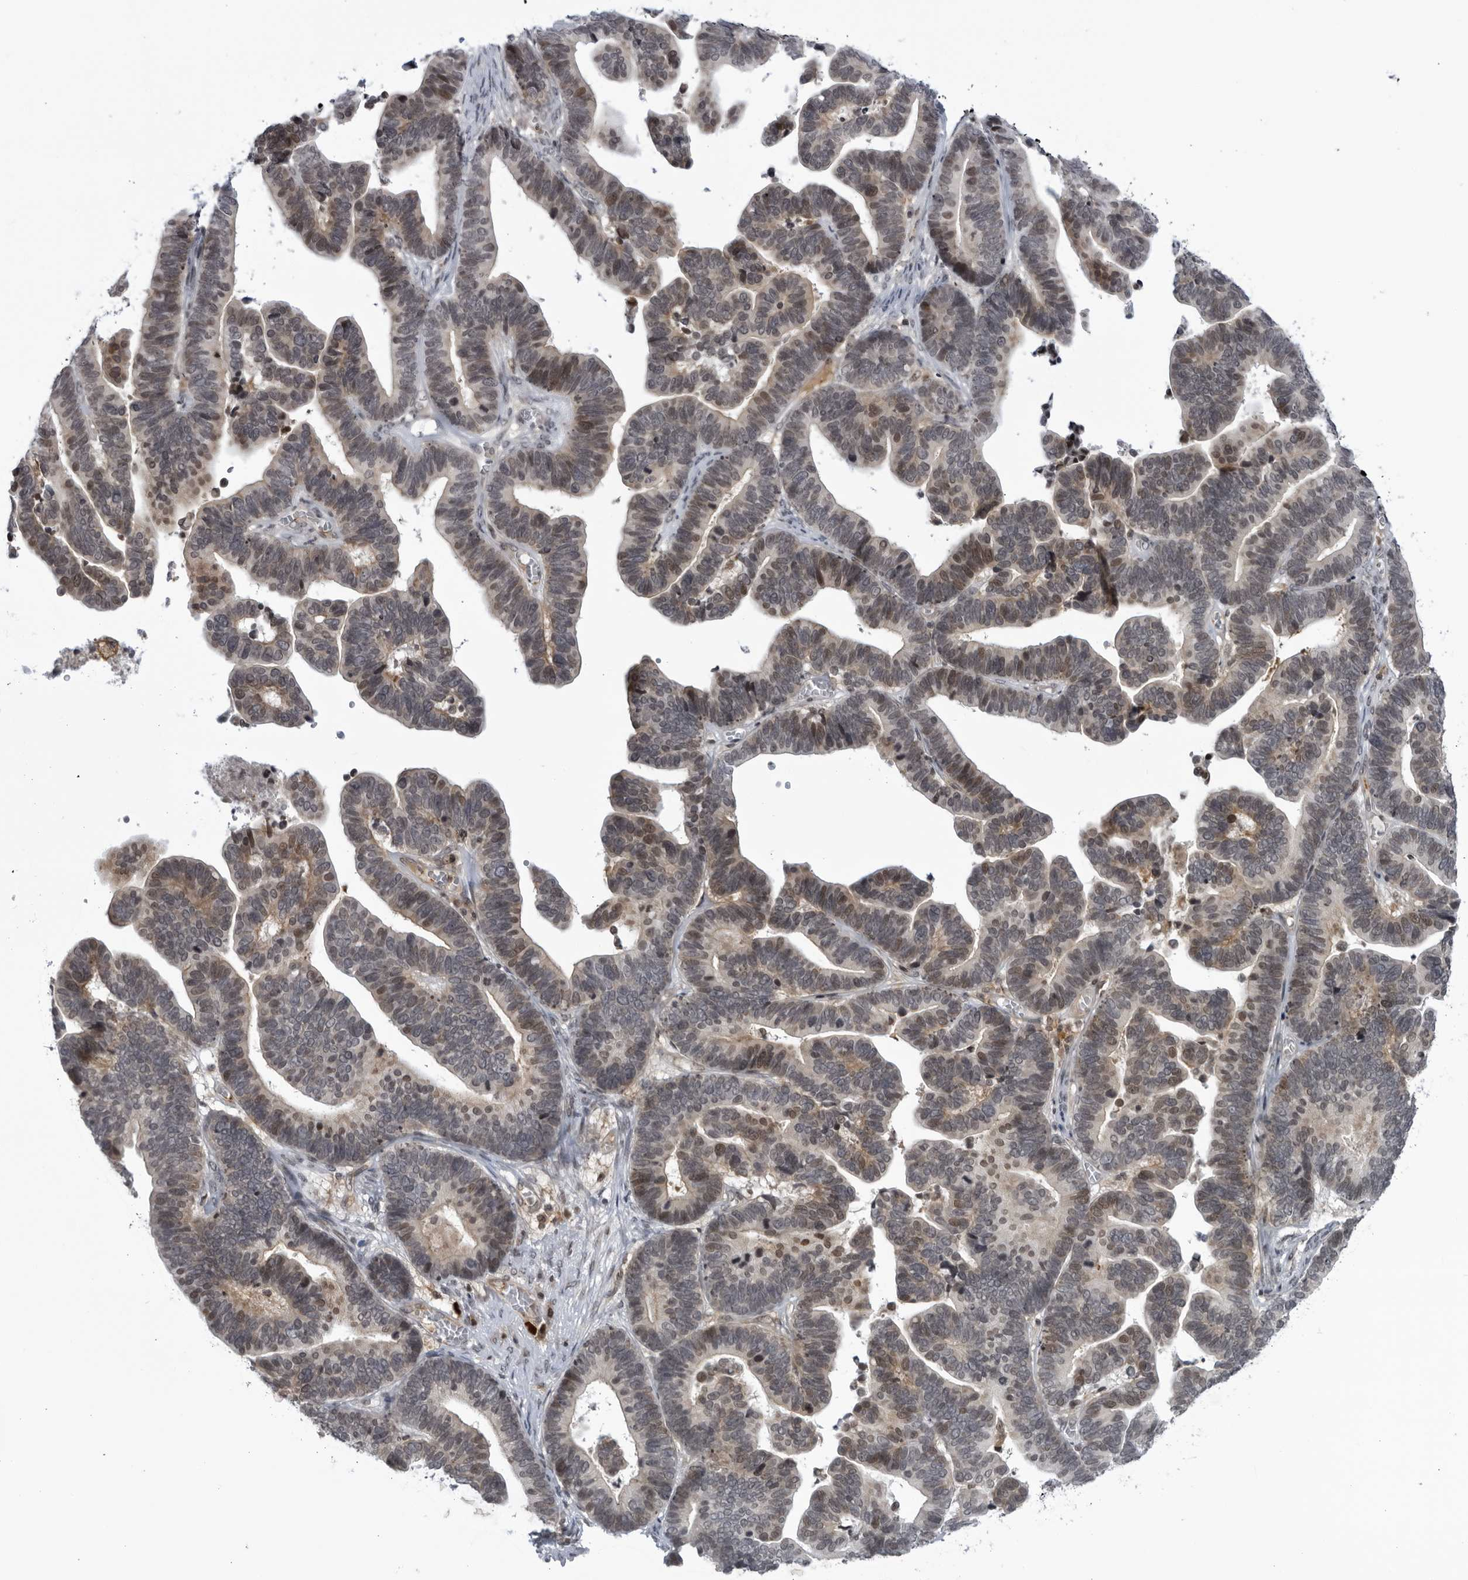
{"staining": {"intensity": "weak", "quantity": "25%-75%", "location": "cytoplasmic/membranous,nuclear"}, "tissue": "ovarian cancer", "cell_type": "Tumor cells", "image_type": "cancer", "snomed": [{"axis": "morphology", "description": "Cystadenocarcinoma, serous, NOS"}, {"axis": "topography", "description": "Ovary"}], "caption": "IHC (DAB (3,3'-diaminobenzidine)) staining of ovarian serous cystadenocarcinoma exhibits weak cytoplasmic/membranous and nuclear protein positivity in approximately 25%-75% of tumor cells.", "gene": "DTL", "patient": {"sex": "female", "age": 56}}